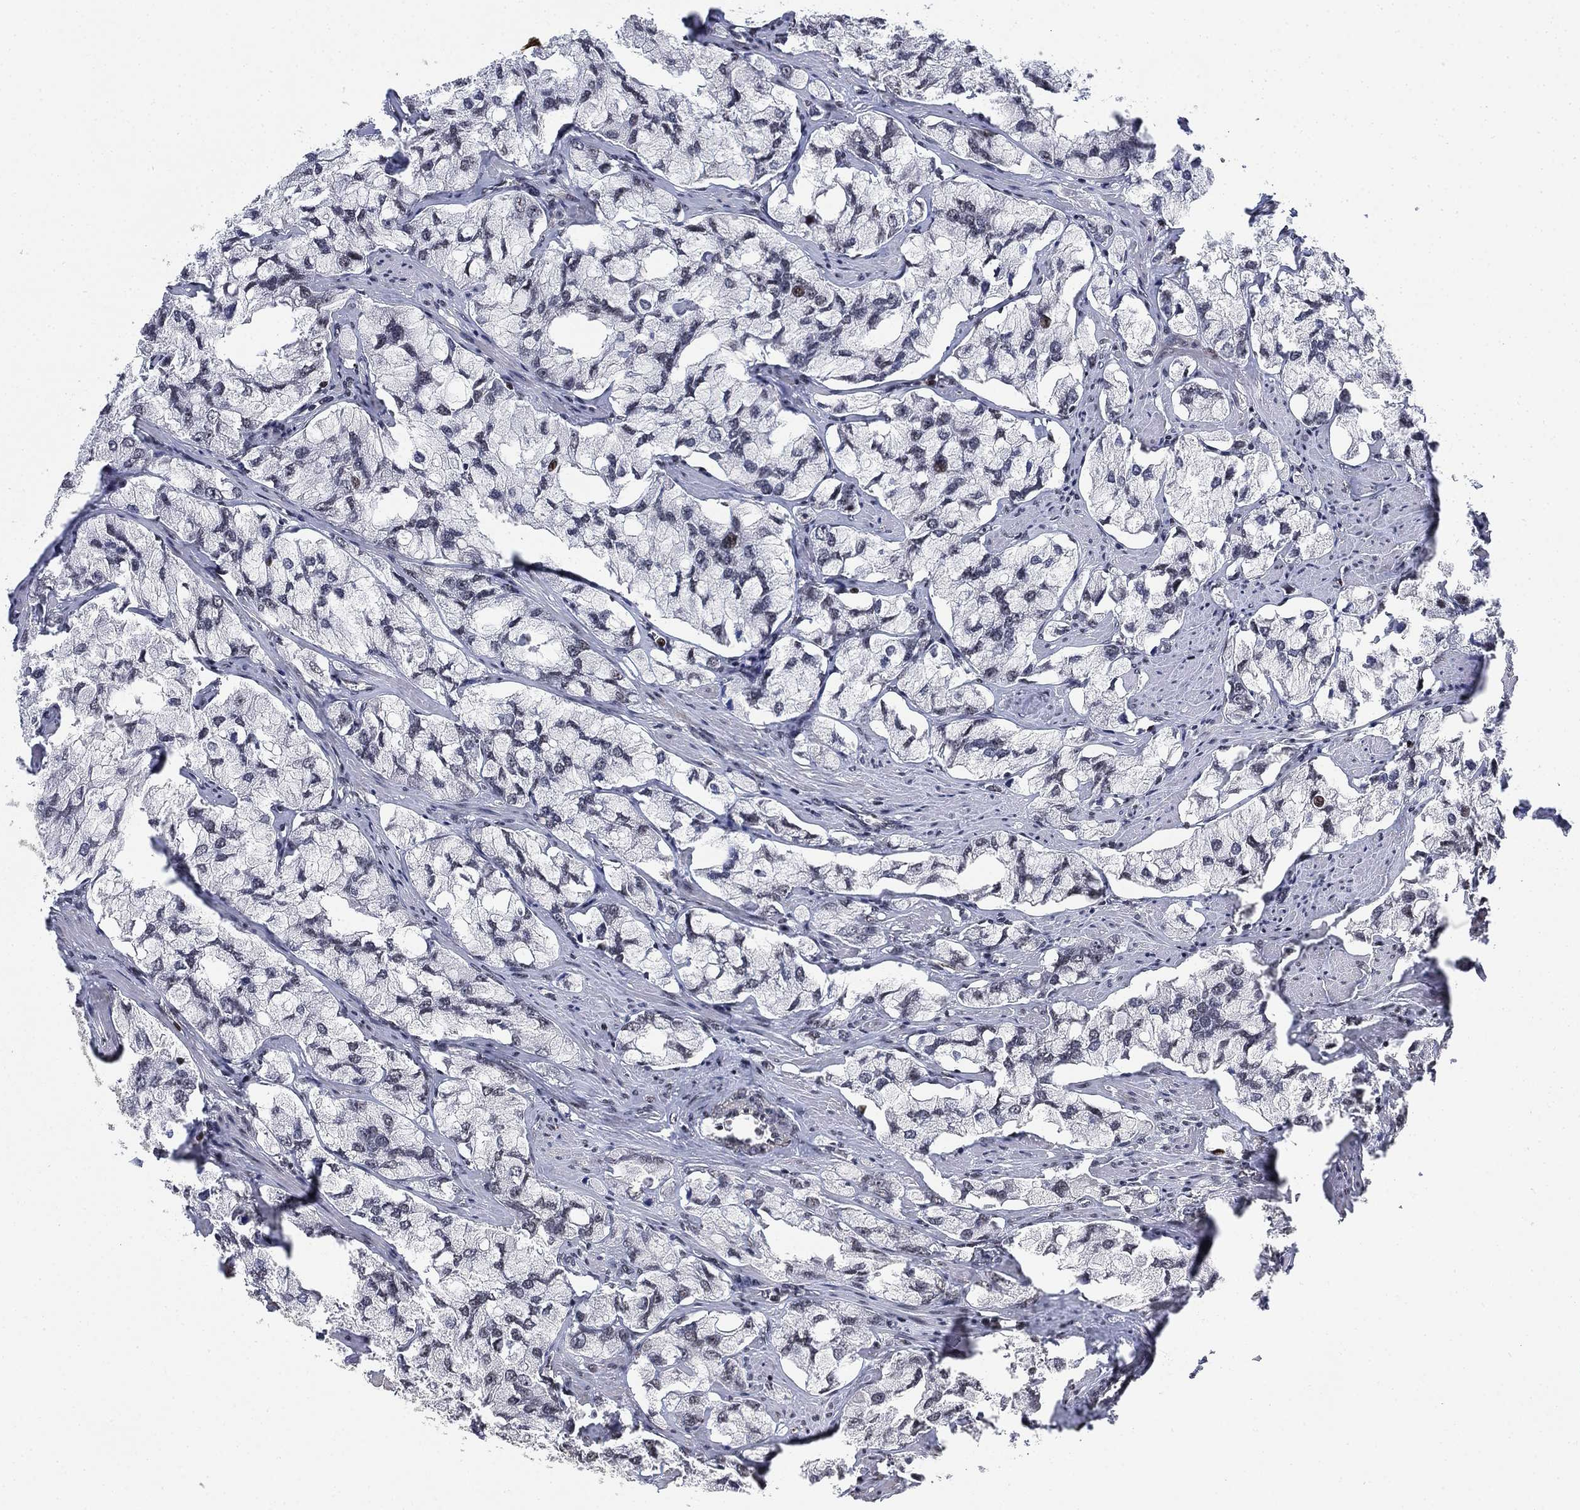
{"staining": {"intensity": "moderate", "quantity": "<25%", "location": "nuclear"}, "tissue": "prostate cancer", "cell_type": "Tumor cells", "image_type": "cancer", "snomed": [{"axis": "morphology", "description": "Adenocarcinoma, NOS"}, {"axis": "topography", "description": "Prostate and seminal vesicle, NOS"}, {"axis": "topography", "description": "Prostate"}], "caption": "Tumor cells display moderate nuclear staining in about <25% of cells in adenocarcinoma (prostate).", "gene": "ZSCAN30", "patient": {"sex": "male", "age": 64}}